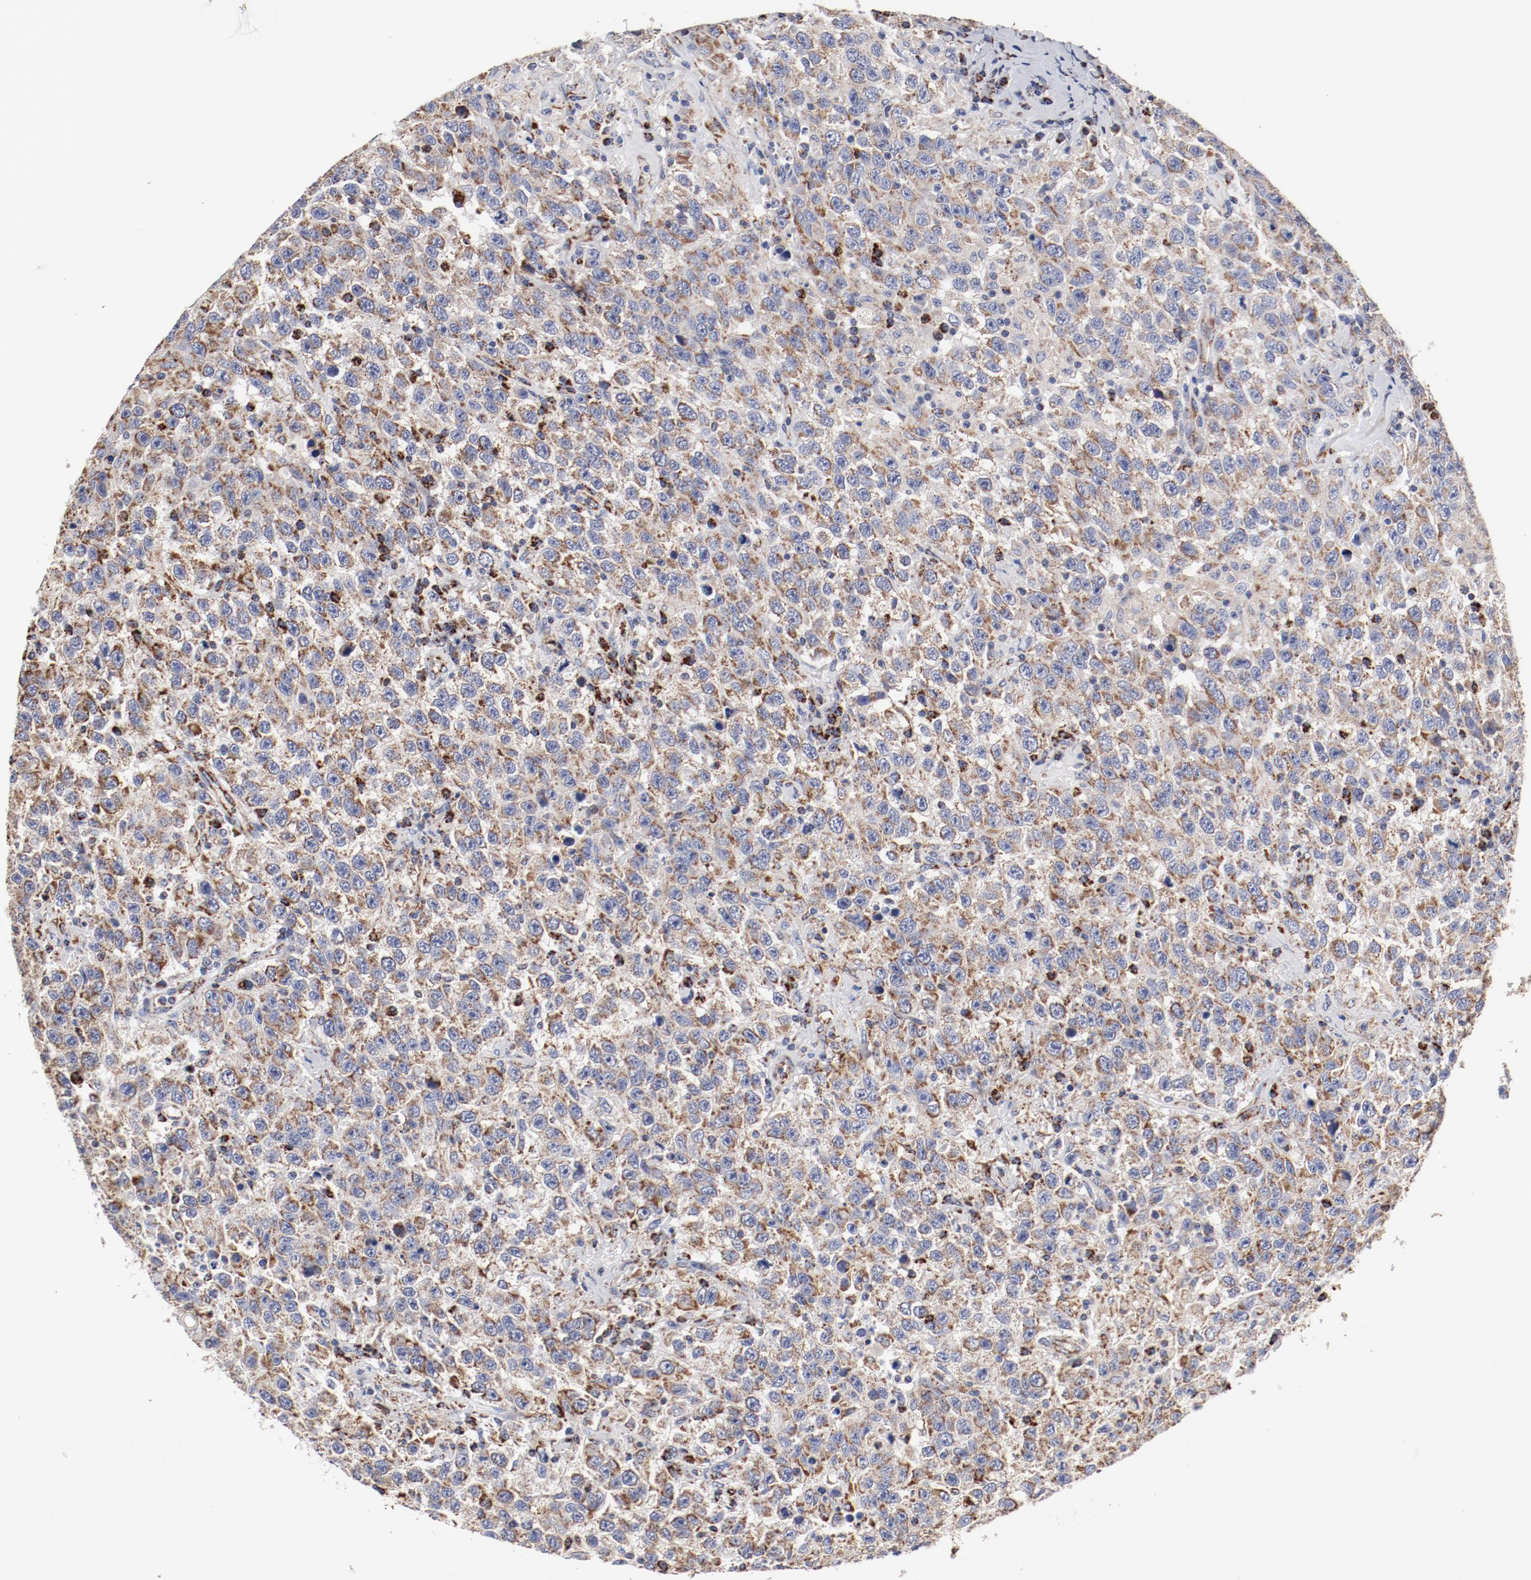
{"staining": {"intensity": "moderate", "quantity": ">75%", "location": "cytoplasmic/membranous"}, "tissue": "testis cancer", "cell_type": "Tumor cells", "image_type": "cancer", "snomed": [{"axis": "morphology", "description": "Seminoma, NOS"}, {"axis": "topography", "description": "Testis"}], "caption": "Human seminoma (testis) stained with a protein marker displays moderate staining in tumor cells.", "gene": "NDUFV2", "patient": {"sex": "male", "age": 41}}